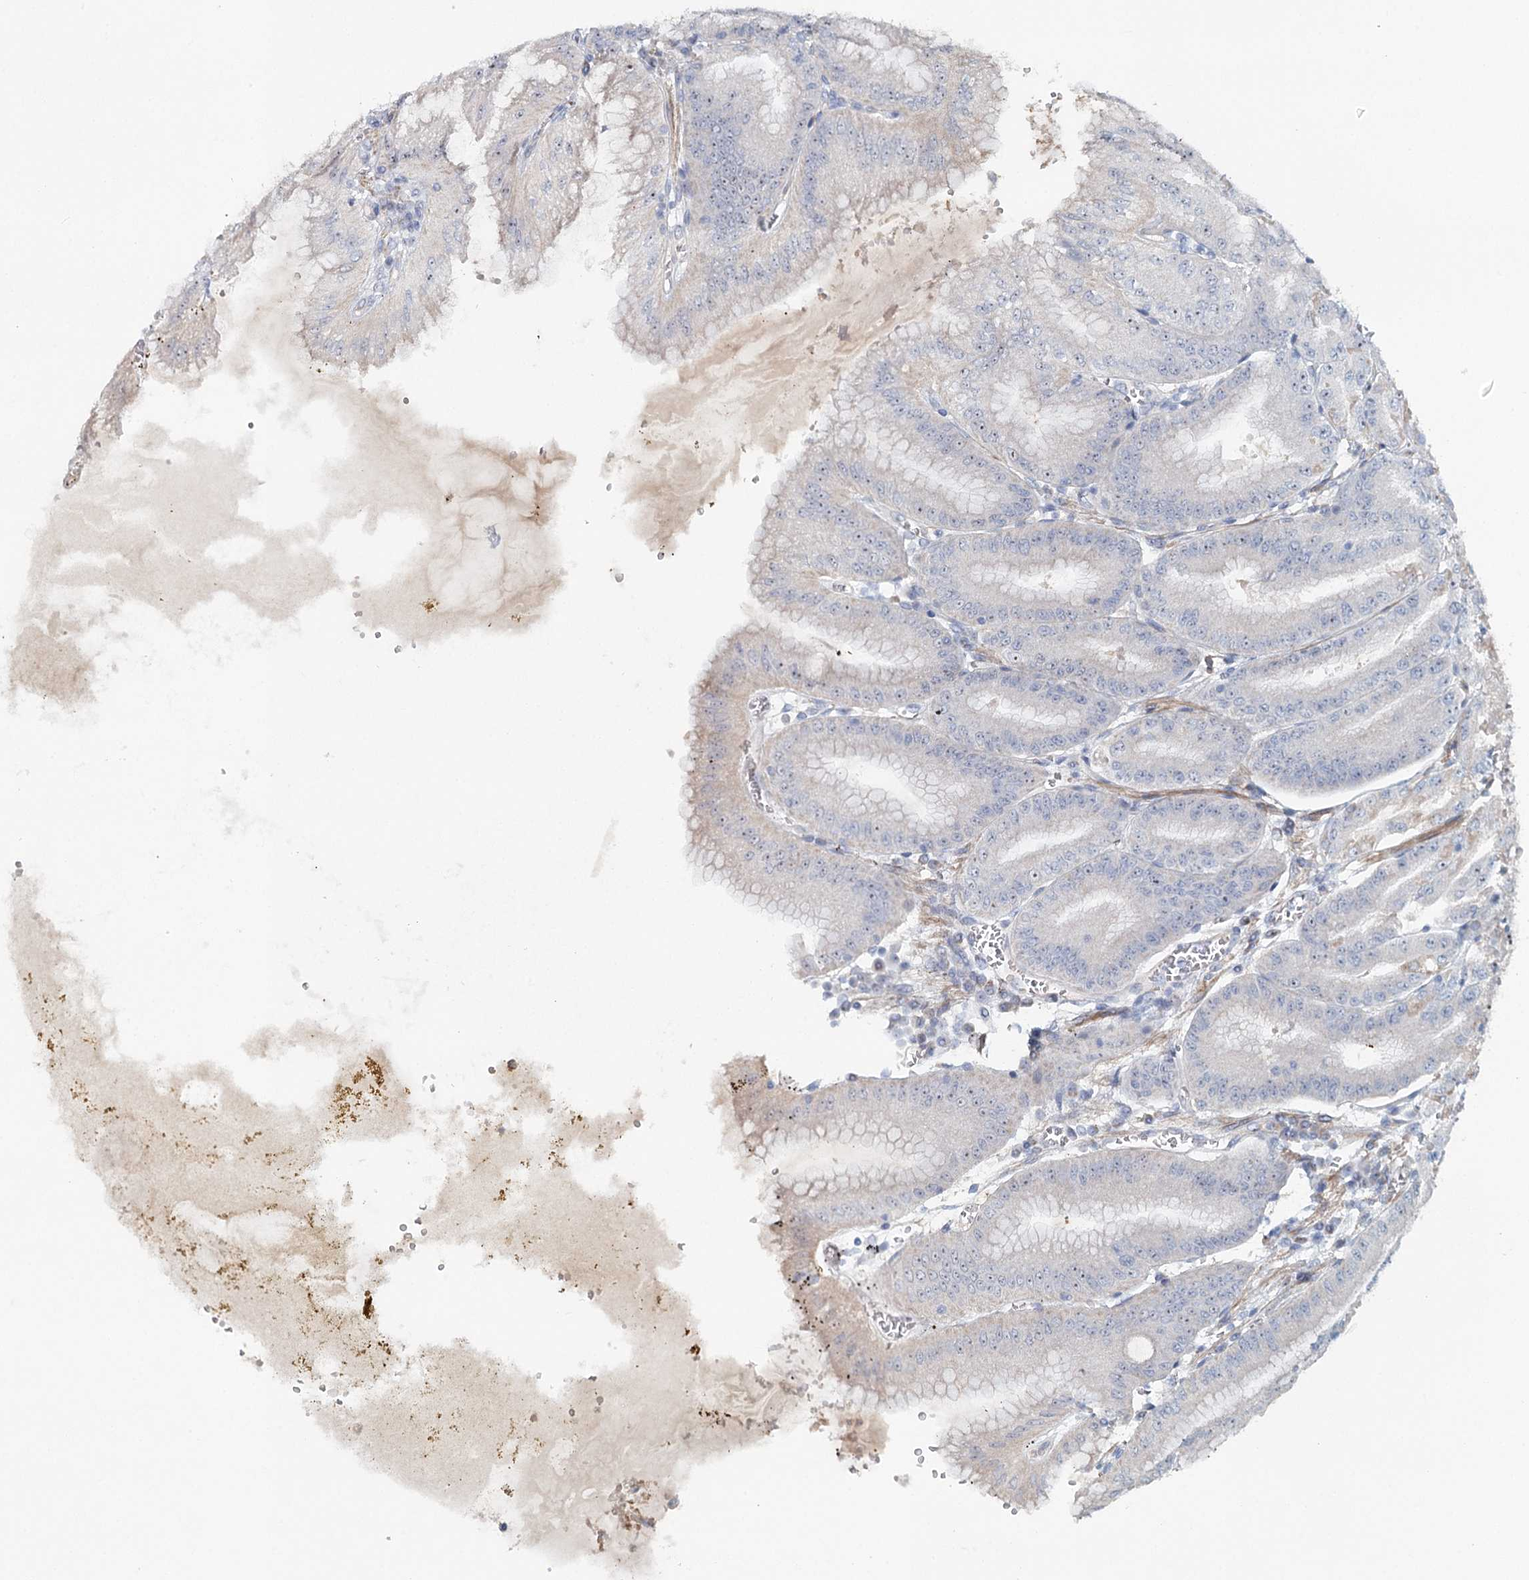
{"staining": {"intensity": "moderate", "quantity": "25%-75%", "location": "cytoplasmic/membranous"}, "tissue": "stomach", "cell_type": "Glandular cells", "image_type": "normal", "snomed": [{"axis": "morphology", "description": "Normal tissue, NOS"}, {"axis": "topography", "description": "Stomach, upper"}, {"axis": "topography", "description": "Stomach, lower"}], "caption": "Glandular cells show moderate cytoplasmic/membranous expression in about 25%-75% of cells in unremarkable stomach. (IHC, brightfield microscopy, high magnification).", "gene": "RBM43", "patient": {"sex": "male", "age": 71}}